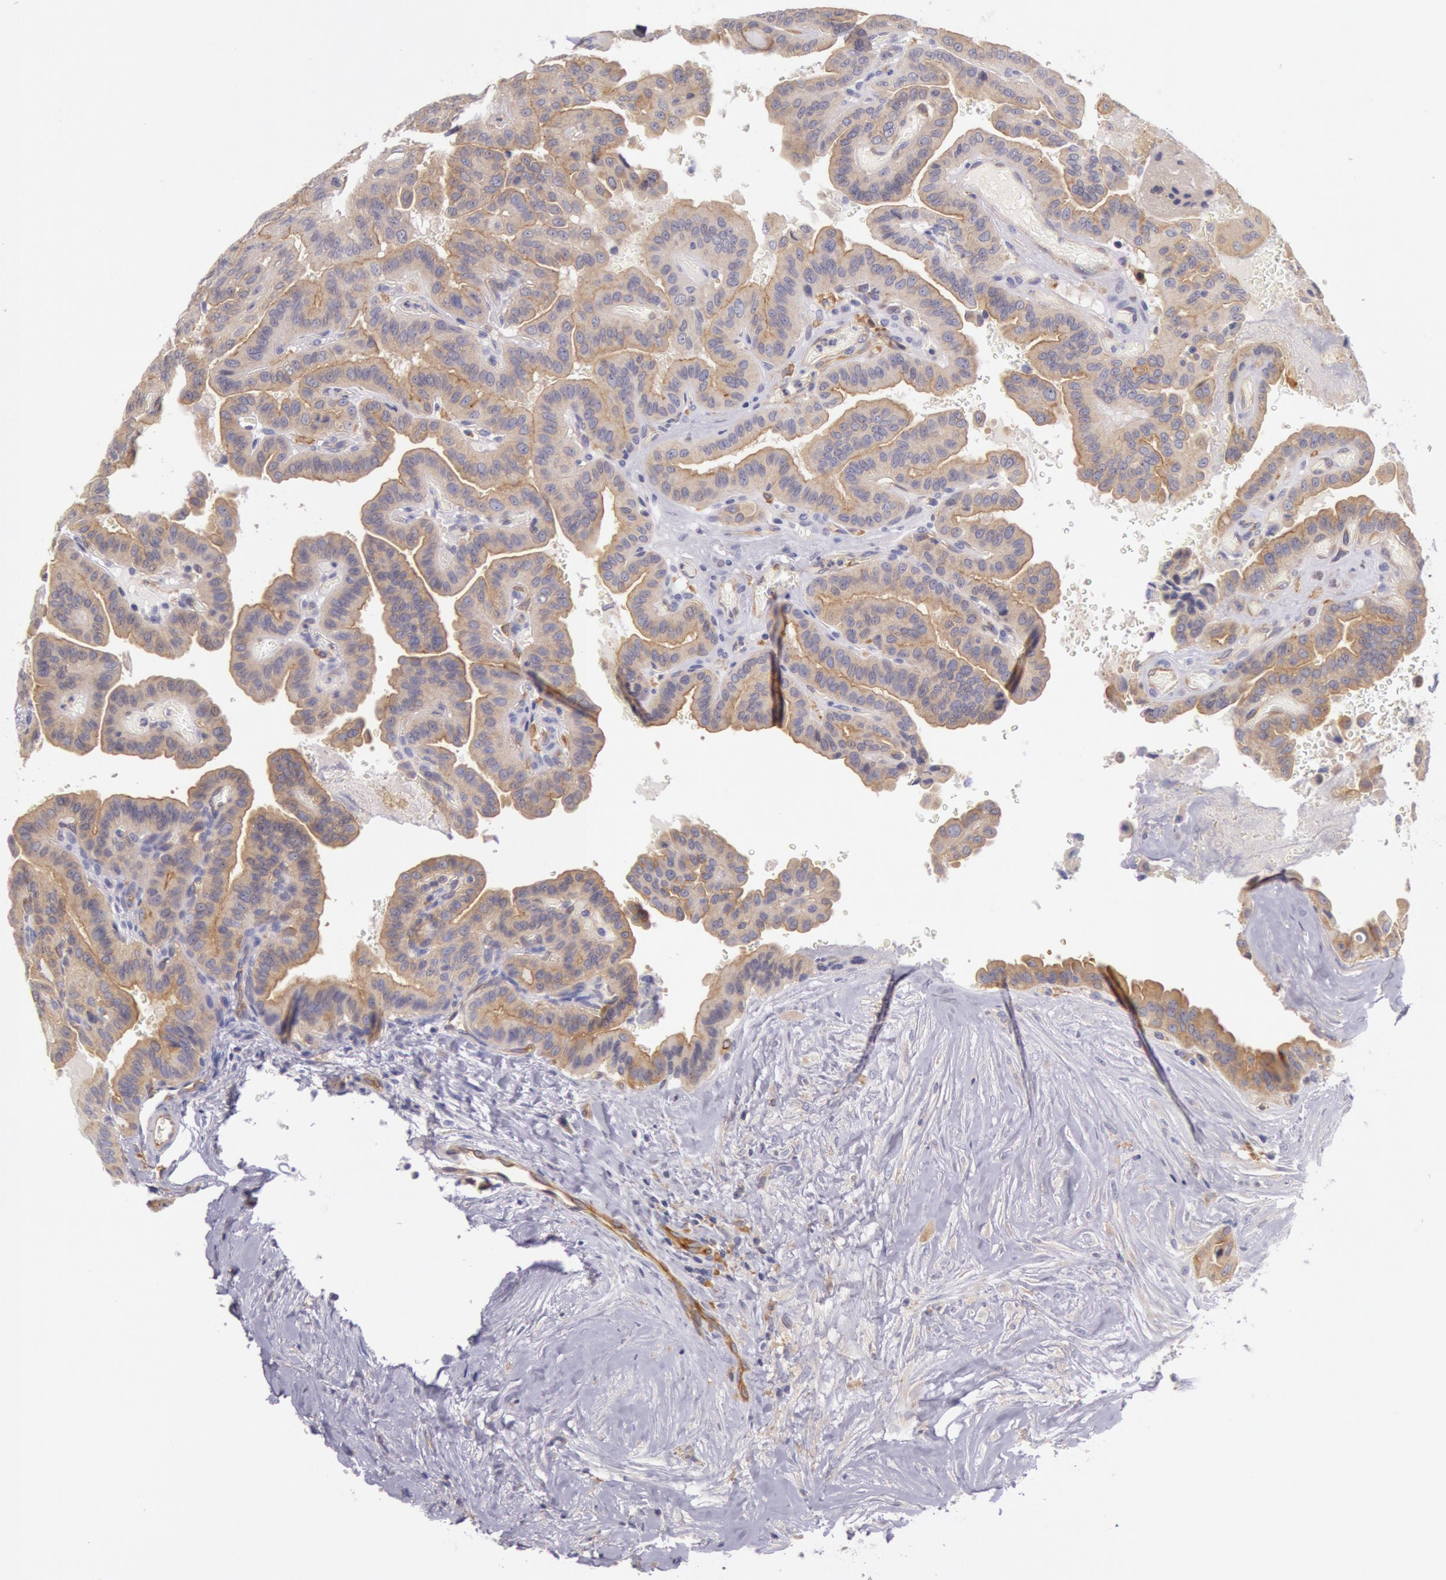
{"staining": {"intensity": "weak", "quantity": "25%-75%", "location": "cytoplasmic/membranous"}, "tissue": "thyroid cancer", "cell_type": "Tumor cells", "image_type": "cancer", "snomed": [{"axis": "morphology", "description": "Papillary adenocarcinoma, NOS"}, {"axis": "topography", "description": "Thyroid gland"}], "caption": "Immunohistochemical staining of thyroid cancer exhibits low levels of weak cytoplasmic/membranous protein positivity in about 25%-75% of tumor cells.", "gene": "MYO5A", "patient": {"sex": "male", "age": 87}}